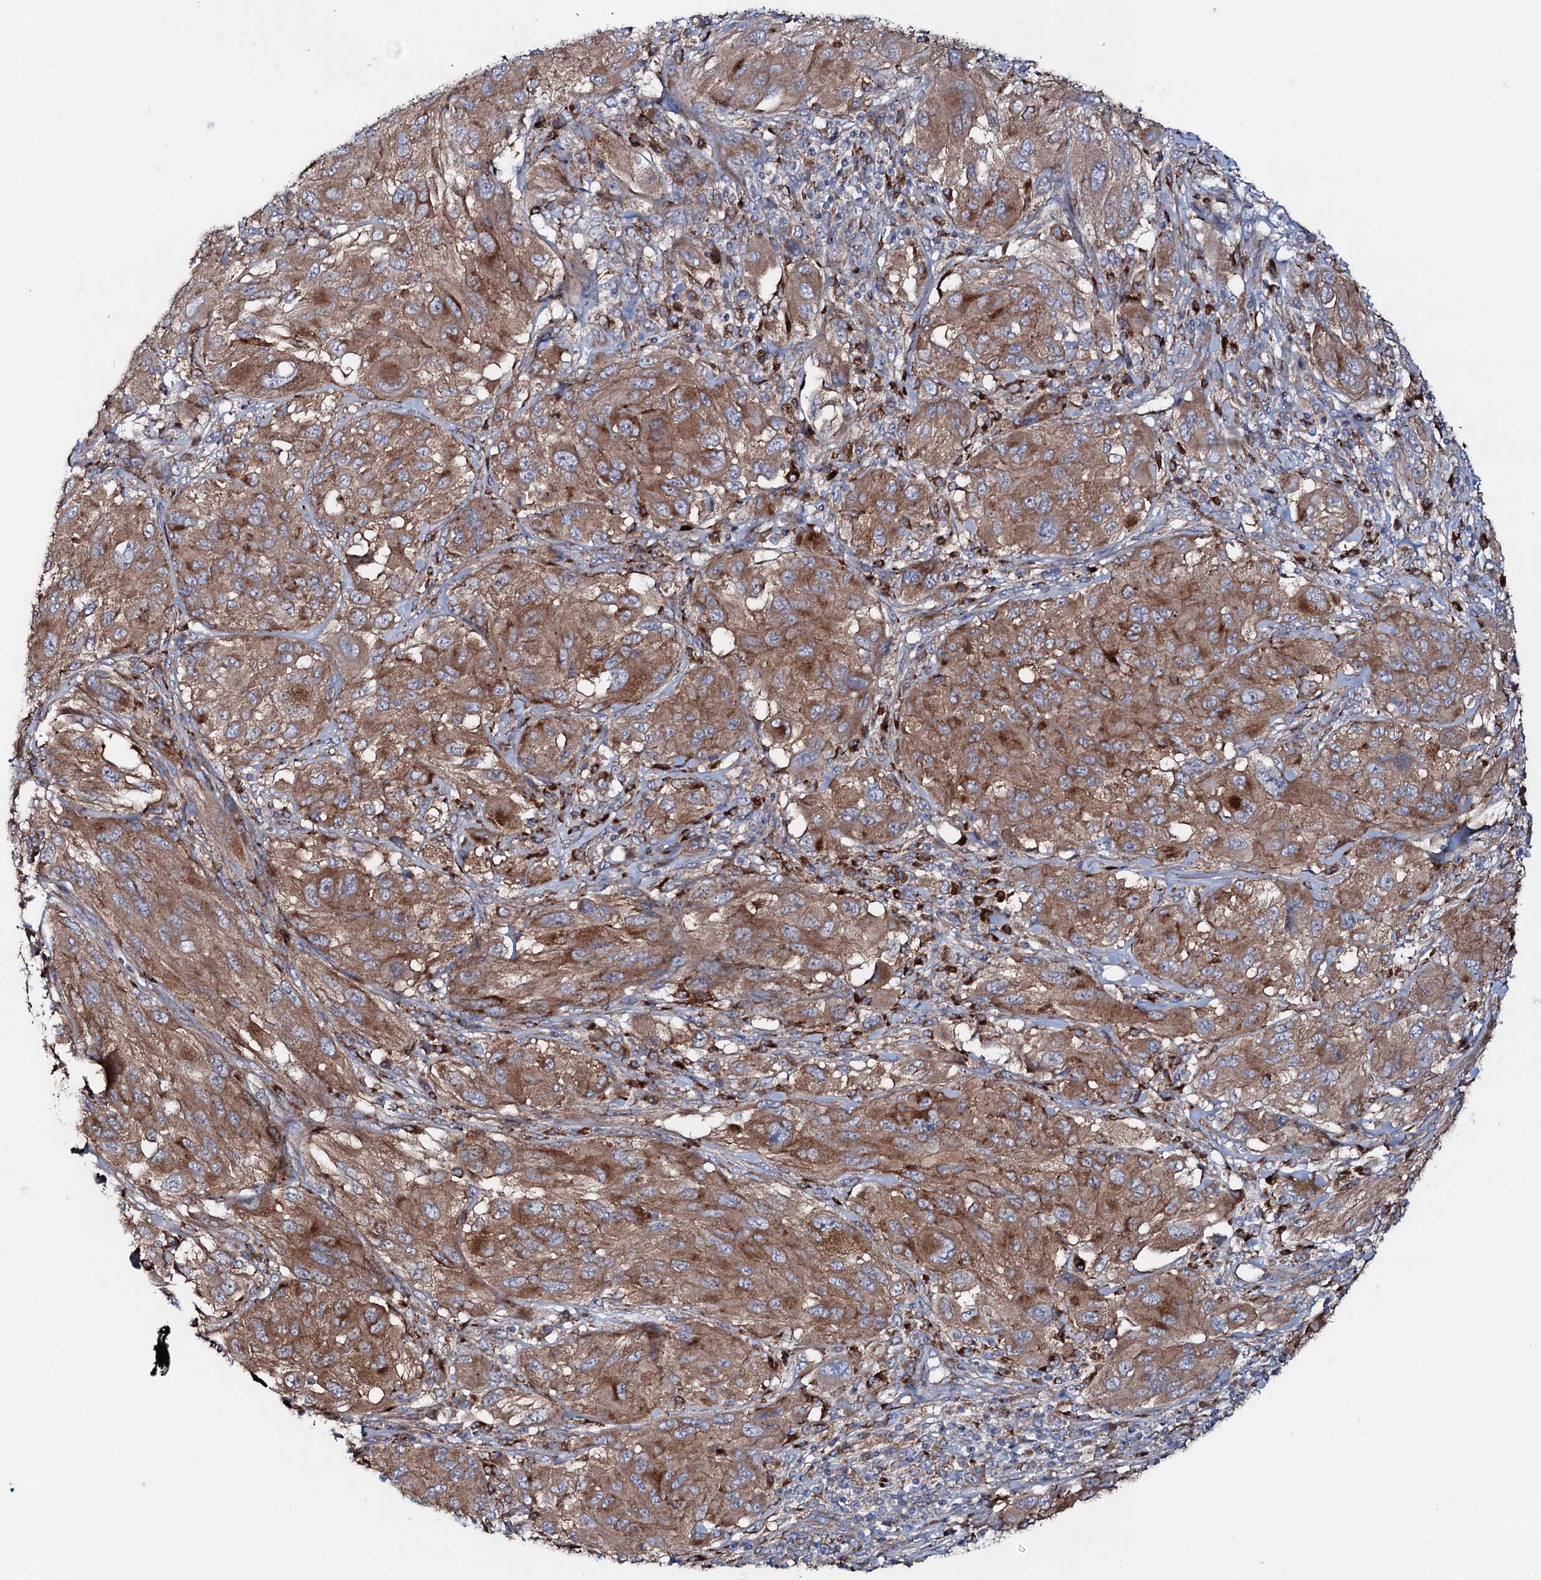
{"staining": {"intensity": "moderate", "quantity": ">75%", "location": "cytoplasmic/membranous"}, "tissue": "melanoma", "cell_type": "Tumor cells", "image_type": "cancer", "snomed": [{"axis": "morphology", "description": "Malignant melanoma, NOS"}, {"axis": "topography", "description": "Skin"}], "caption": "An immunohistochemistry image of tumor tissue is shown. Protein staining in brown labels moderate cytoplasmic/membranous positivity in malignant melanoma within tumor cells.", "gene": "P2RX4", "patient": {"sex": "female", "age": 91}}